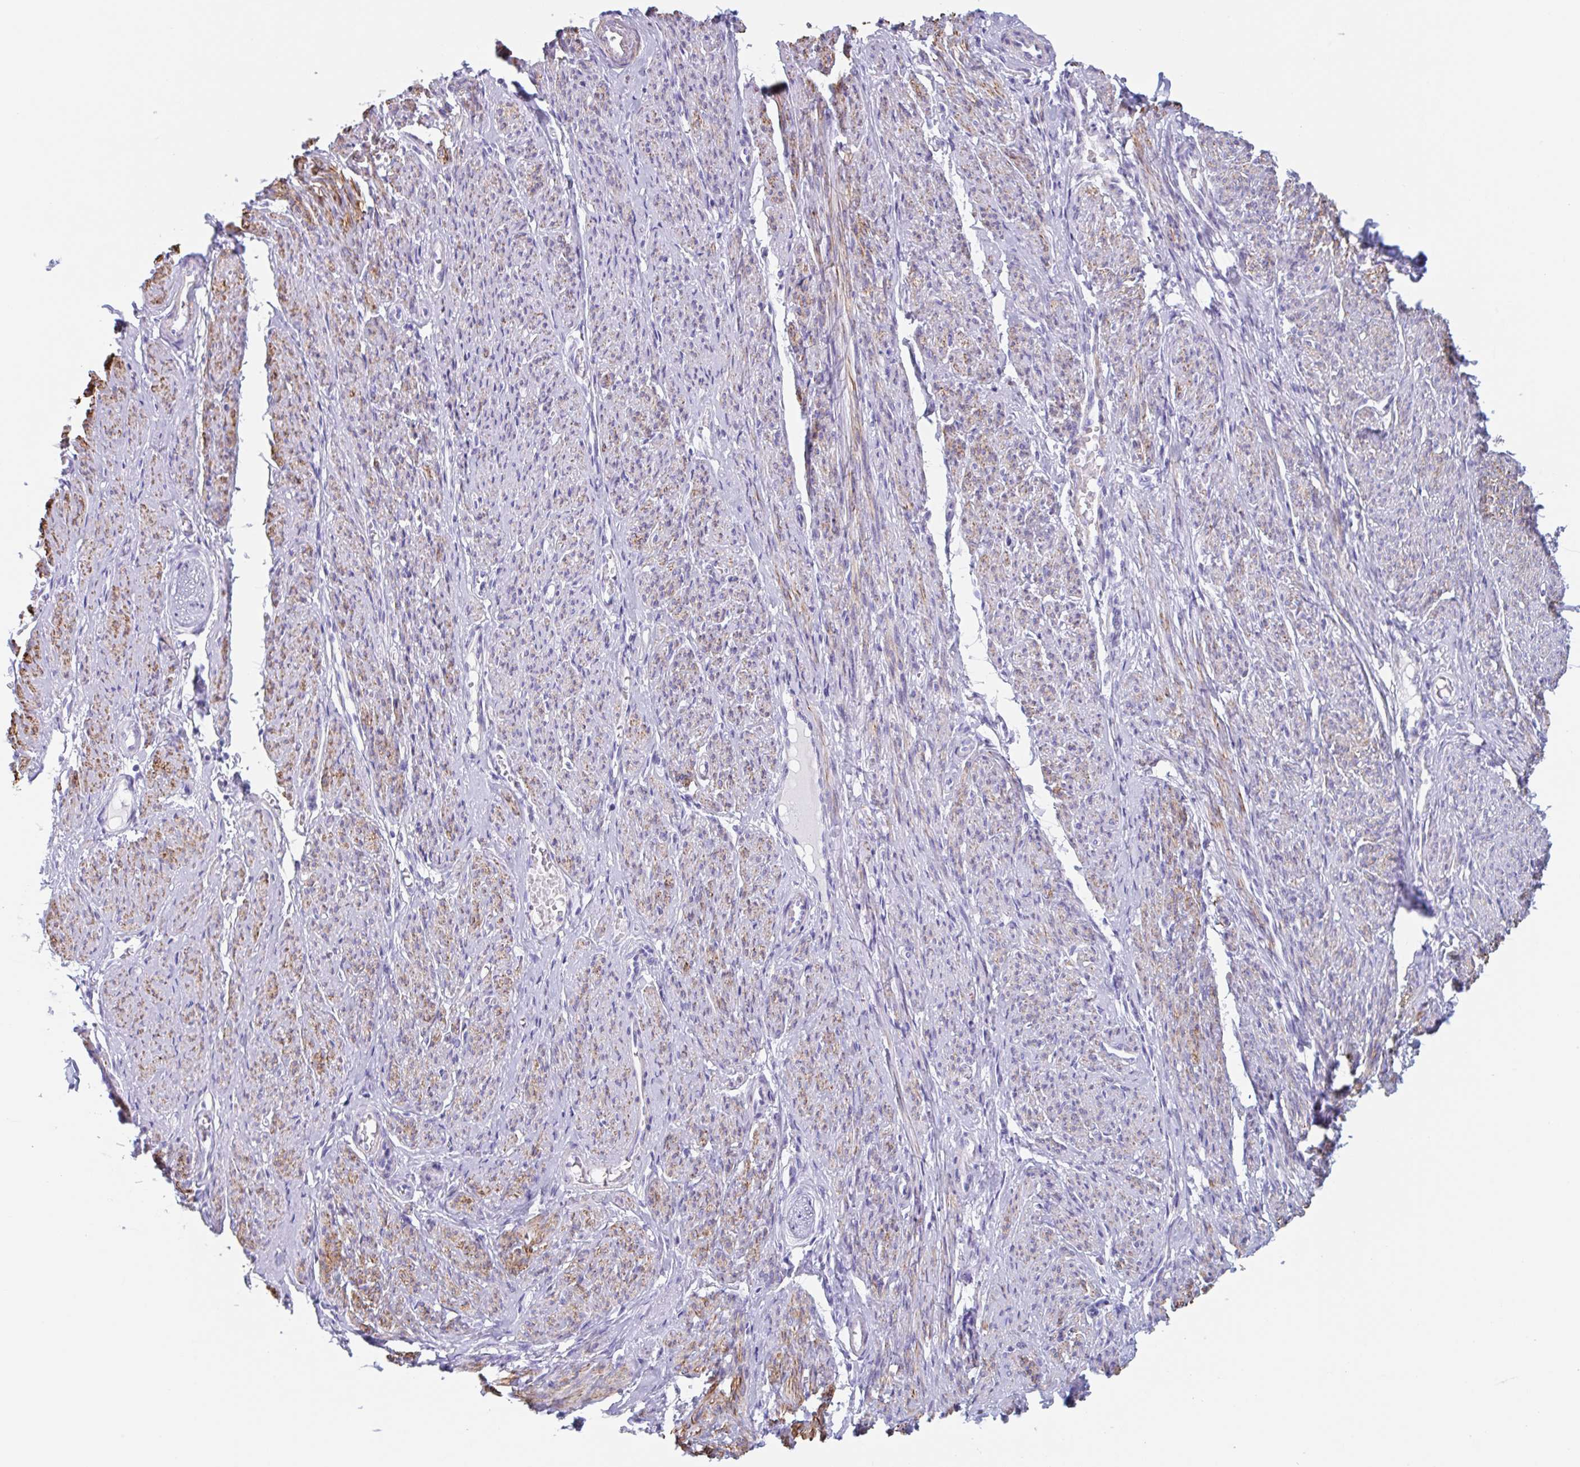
{"staining": {"intensity": "moderate", "quantity": "25%-75%", "location": "cytoplasmic/membranous"}, "tissue": "smooth muscle", "cell_type": "Smooth muscle cells", "image_type": "normal", "snomed": [{"axis": "morphology", "description": "Normal tissue, NOS"}, {"axis": "topography", "description": "Smooth muscle"}], "caption": "An IHC histopathology image of normal tissue is shown. Protein staining in brown highlights moderate cytoplasmic/membranous positivity in smooth muscle within smooth muscle cells.", "gene": "TAS2R41", "patient": {"sex": "female", "age": 65}}